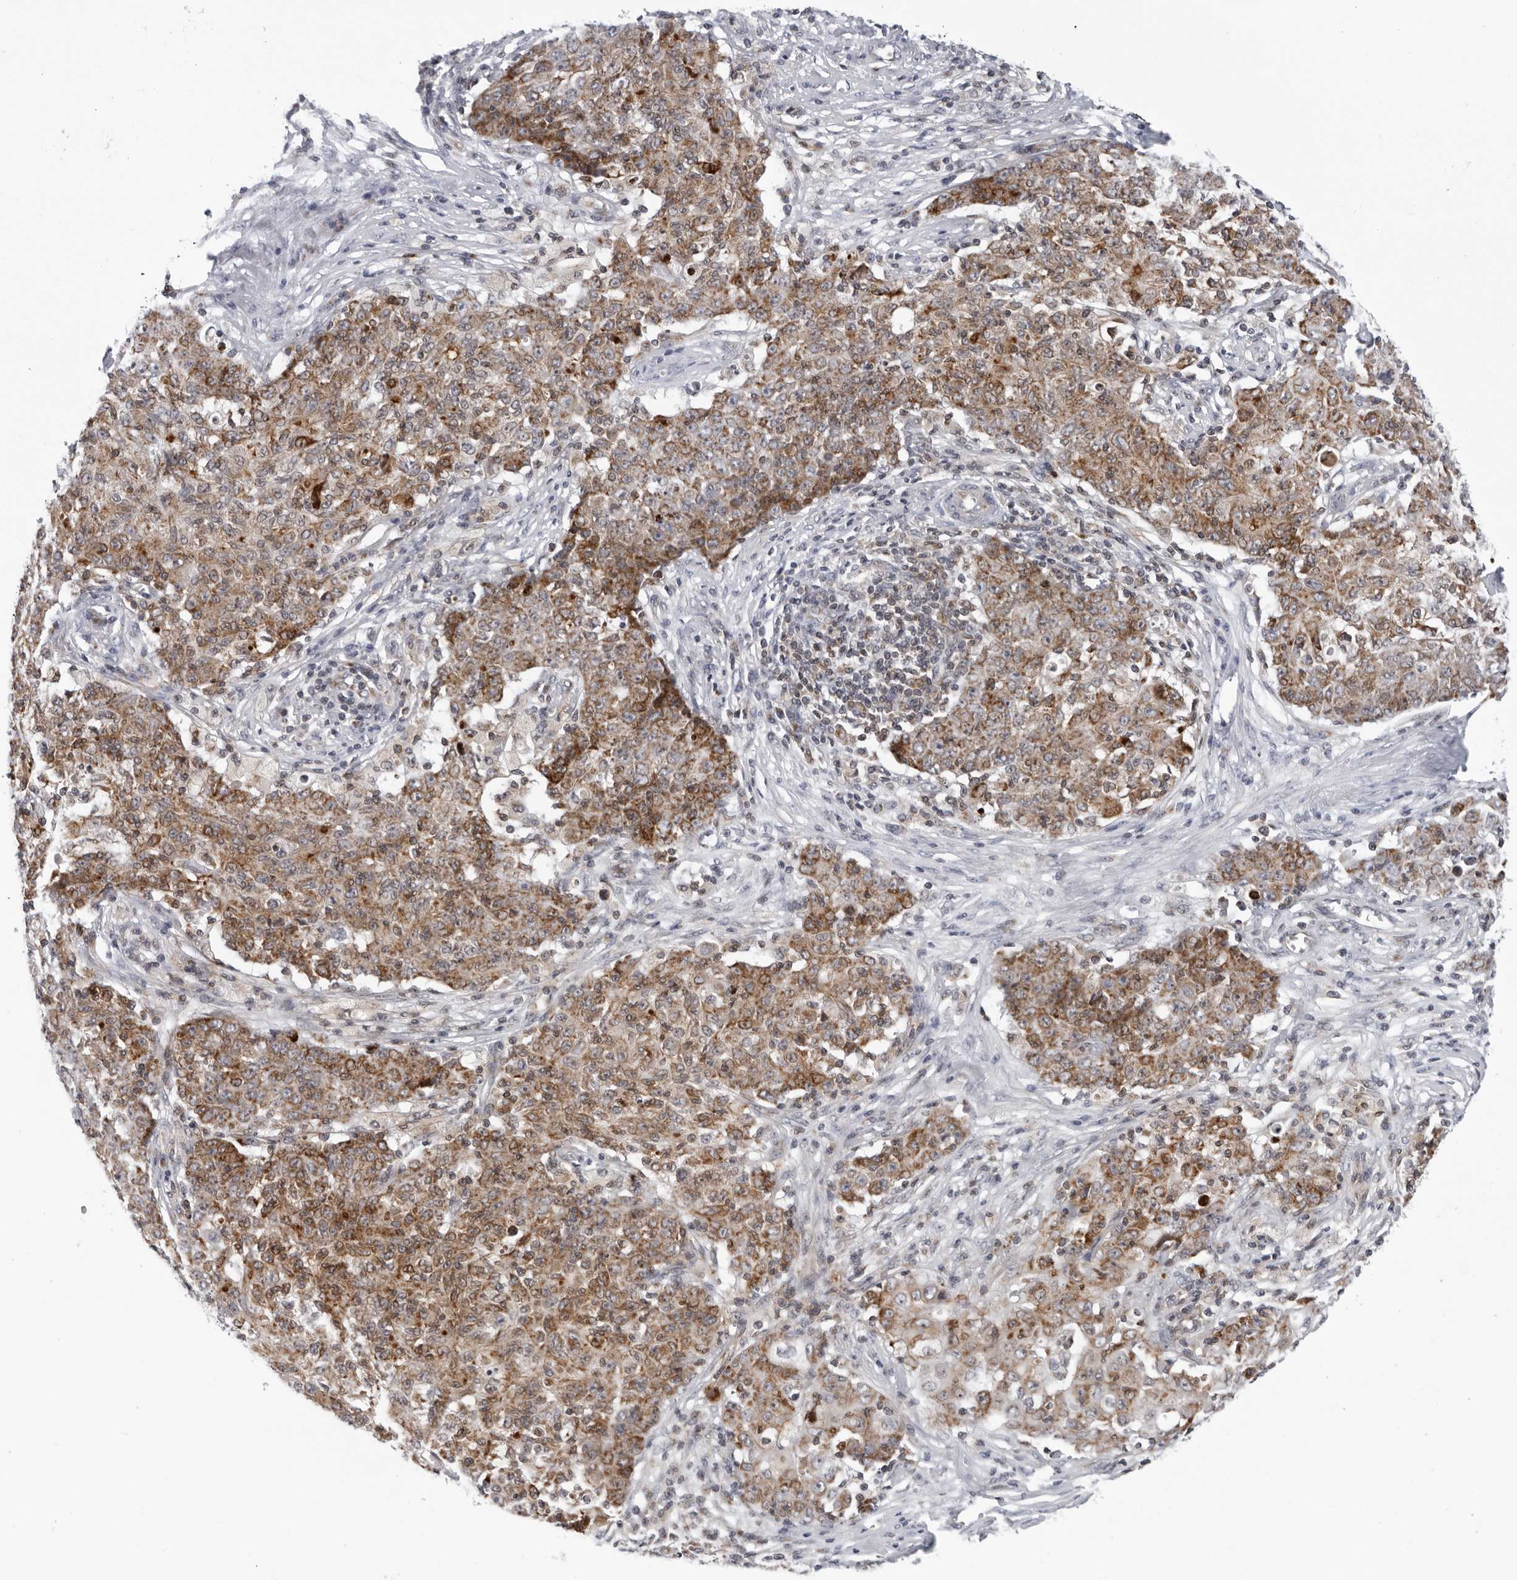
{"staining": {"intensity": "moderate", "quantity": ">75%", "location": "cytoplasmic/membranous"}, "tissue": "ovarian cancer", "cell_type": "Tumor cells", "image_type": "cancer", "snomed": [{"axis": "morphology", "description": "Carcinoma, endometroid"}, {"axis": "topography", "description": "Ovary"}], "caption": "Immunohistochemical staining of human ovarian endometroid carcinoma displays medium levels of moderate cytoplasmic/membranous staining in about >75% of tumor cells.", "gene": "CPT2", "patient": {"sex": "female", "age": 42}}